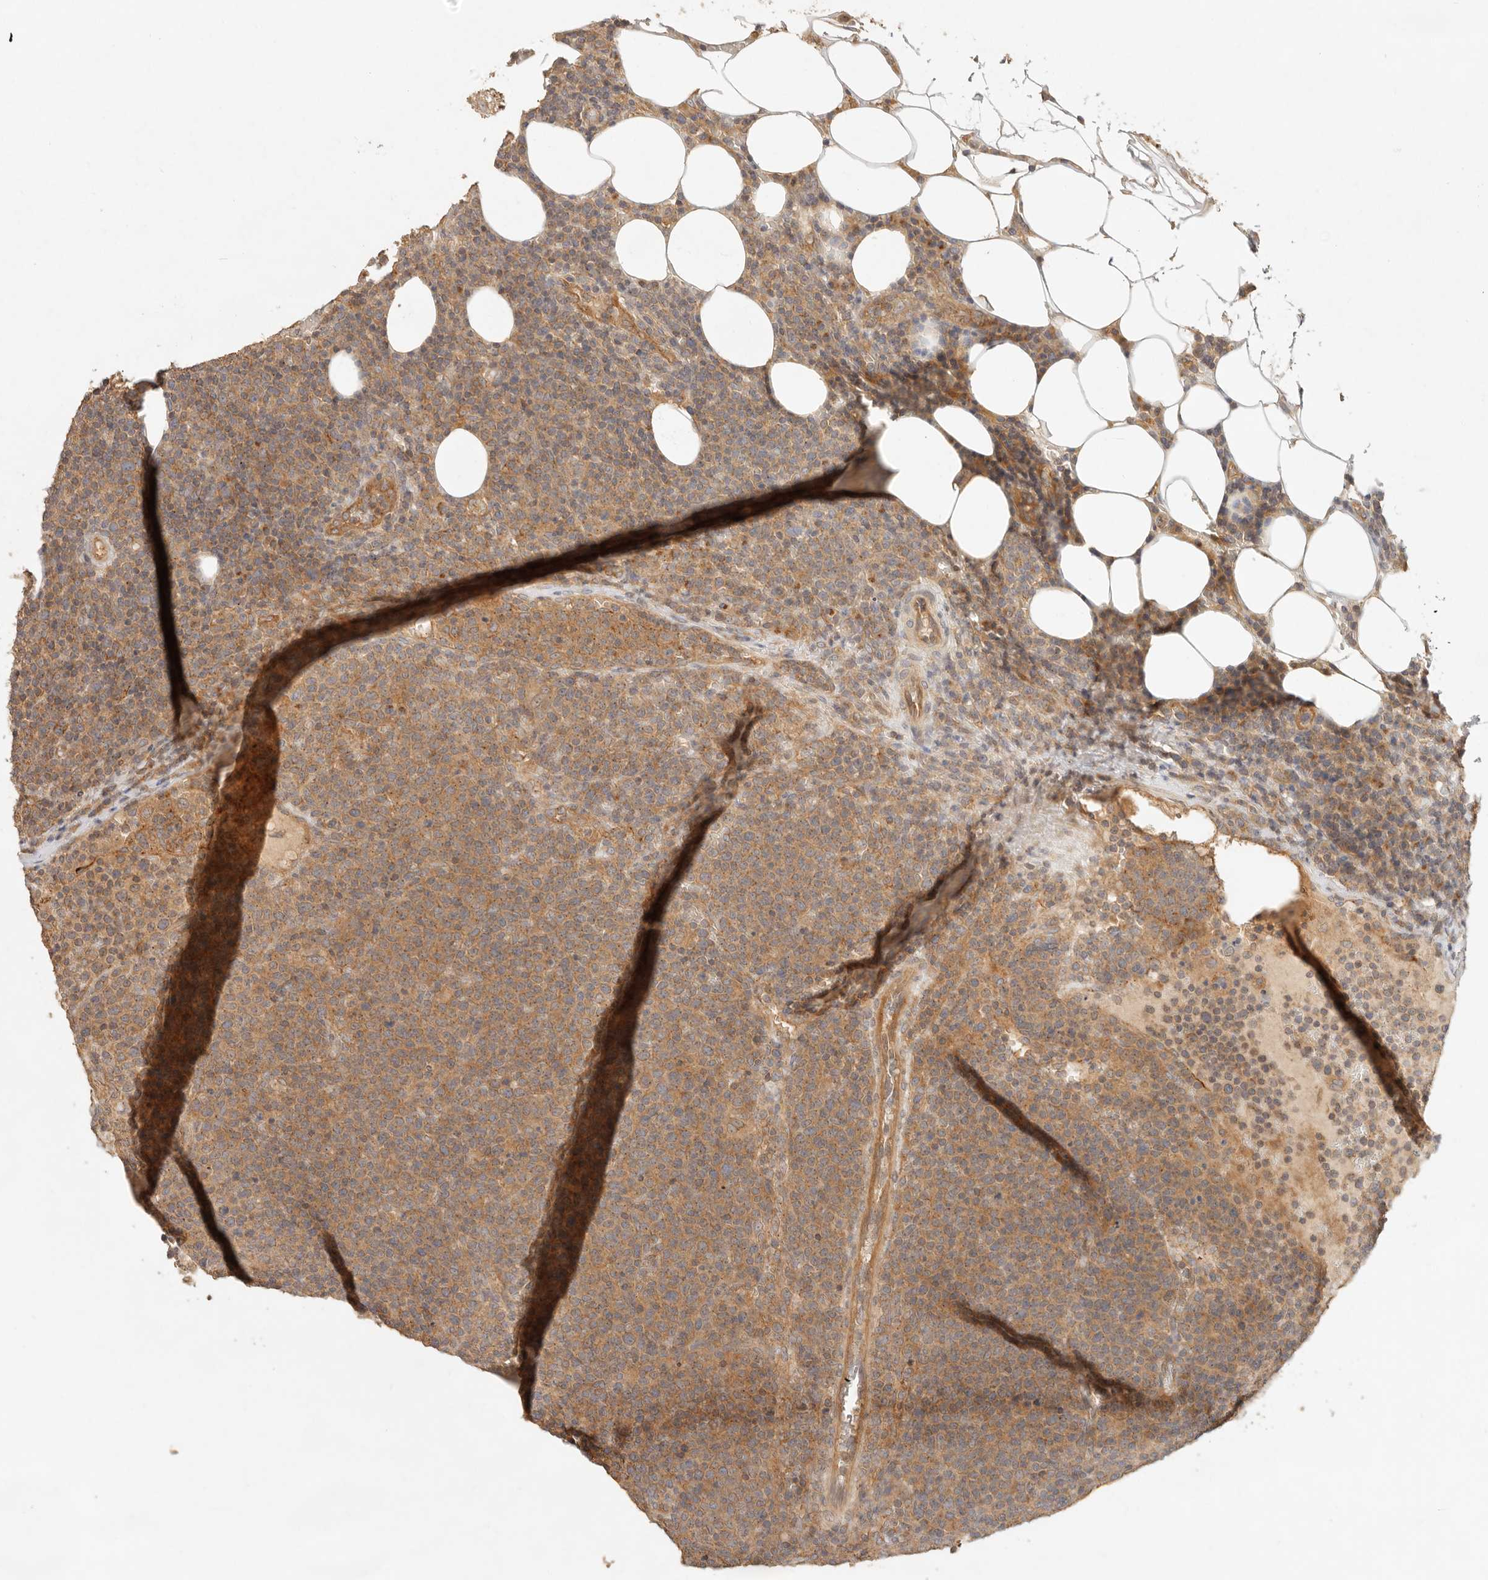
{"staining": {"intensity": "moderate", "quantity": ">75%", "location": "cytoplasmic/membranous"}, "tissue": "lymphoma", "cell_type": "Tumor cells", "image_type": "cancer", "snomed": [{"axis": "morphology", "description": "Malignant lymphoma, non-Hodgkin's type, High grade"}, {"axis": "topography", "description": "Lymph node"}], "caption": "Protein staining demonstrates moderate cytoplasmic/membranous positivity in about >75% of tumor cells in high-grade malignant lymphoma, non-Hodgkin's type. (brown staining indicates protein expression, while blue staining denotes nuclei).", "gene": "HECTD3", "patient": {"sex": "male", "age": 61}}